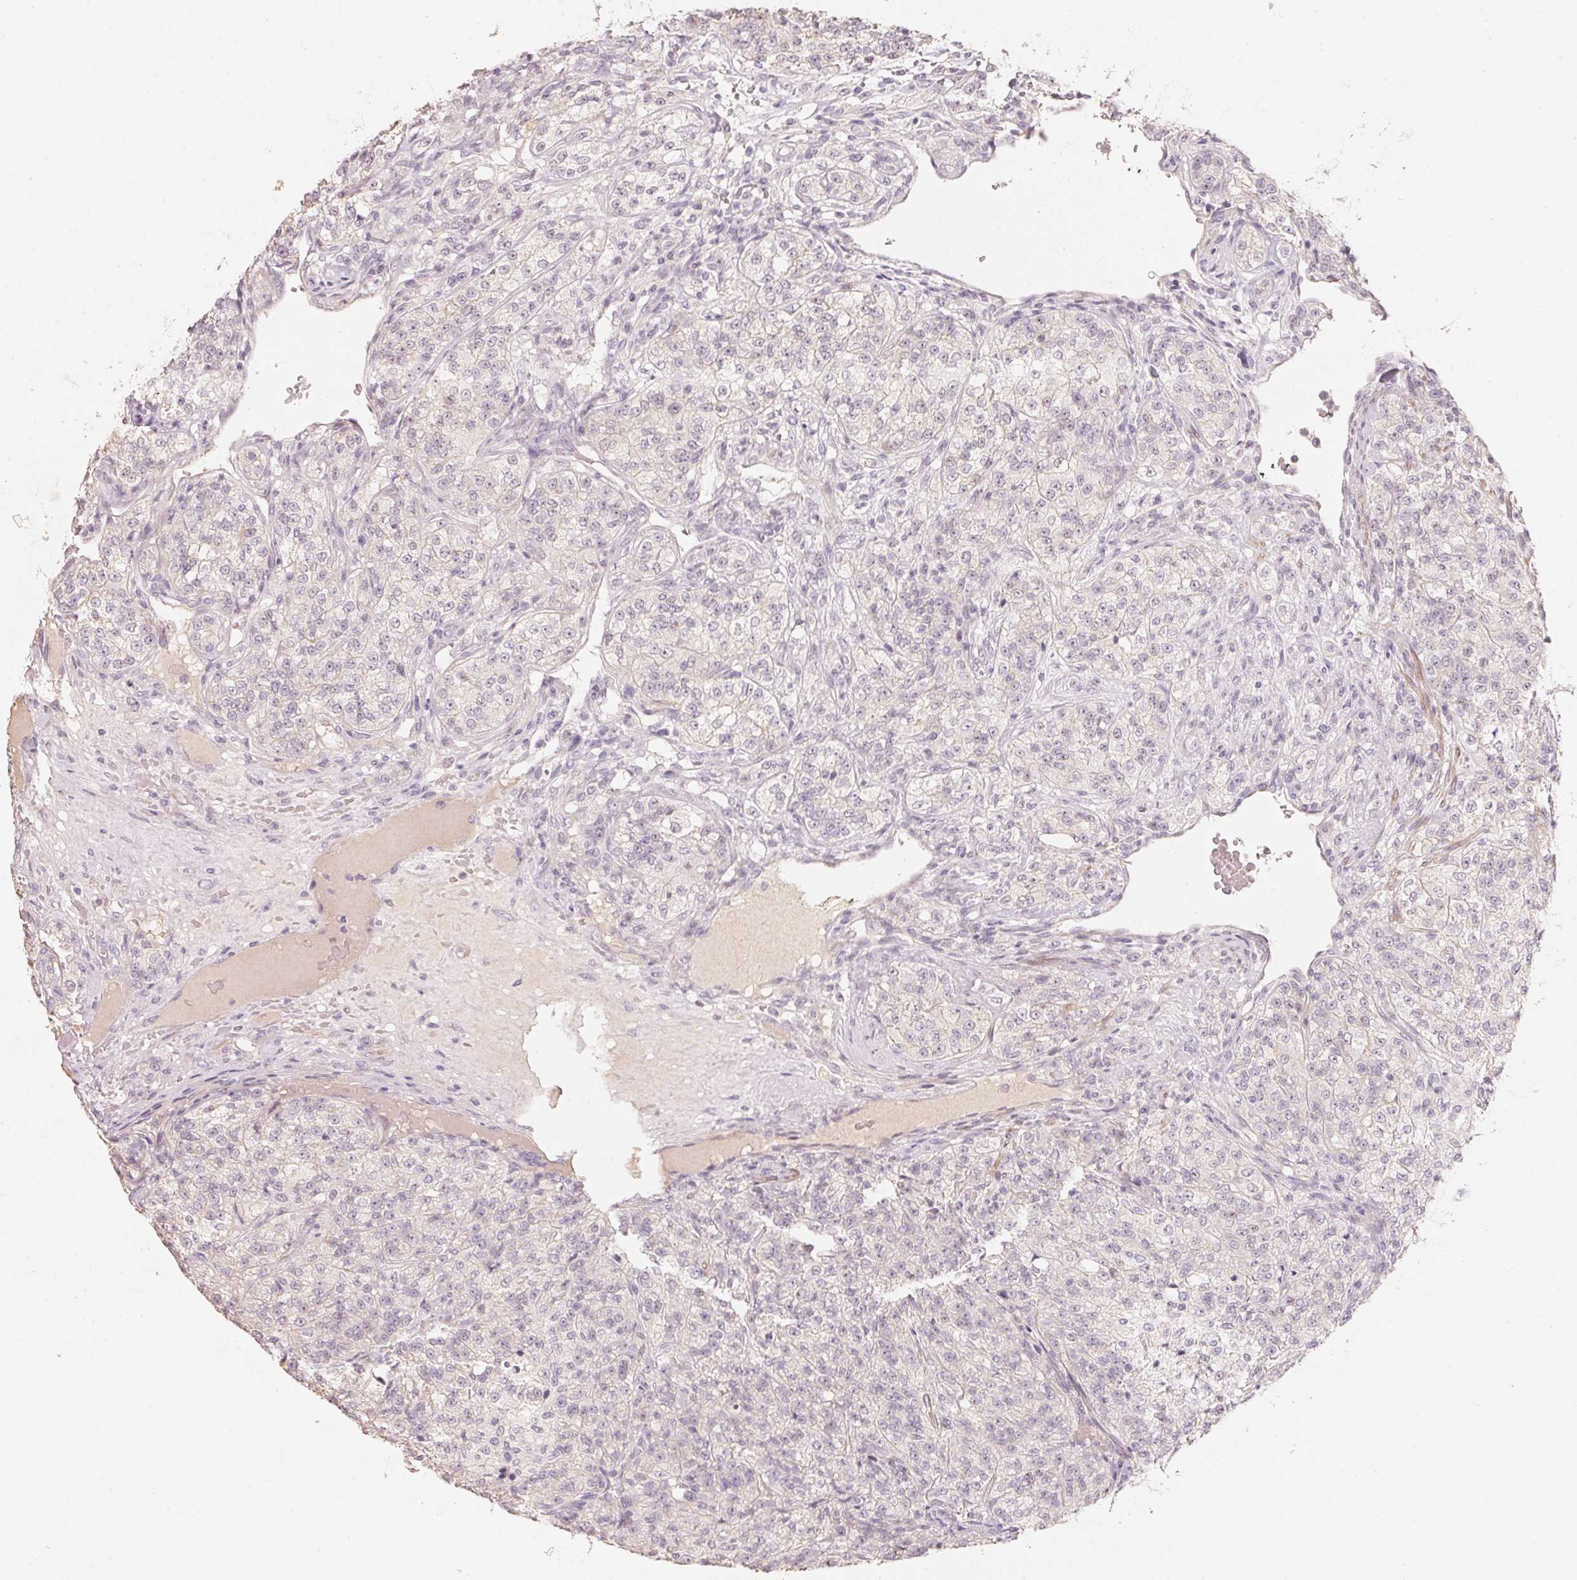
{"staining": {"intensity": "negative", "quantity": "none", "location": "none"}, "tissue": "renal cancer", "cell_type": "Tumor cells", "image_type": "cancer", "snomed": [{"axis": "morphology", "description": "Adenocarcinoma, NOS"}, {"axis": "topography", "description": "Kidney"}], "caption": "IHC of human adenocarcinoma (renal) shows no staining in tumor cells. (DAB immunohistochemistry (IHC) with hematoxylin counter stain).", "gene": "TP53AIP1", "patient": {"sex": "female", "age": 63}}